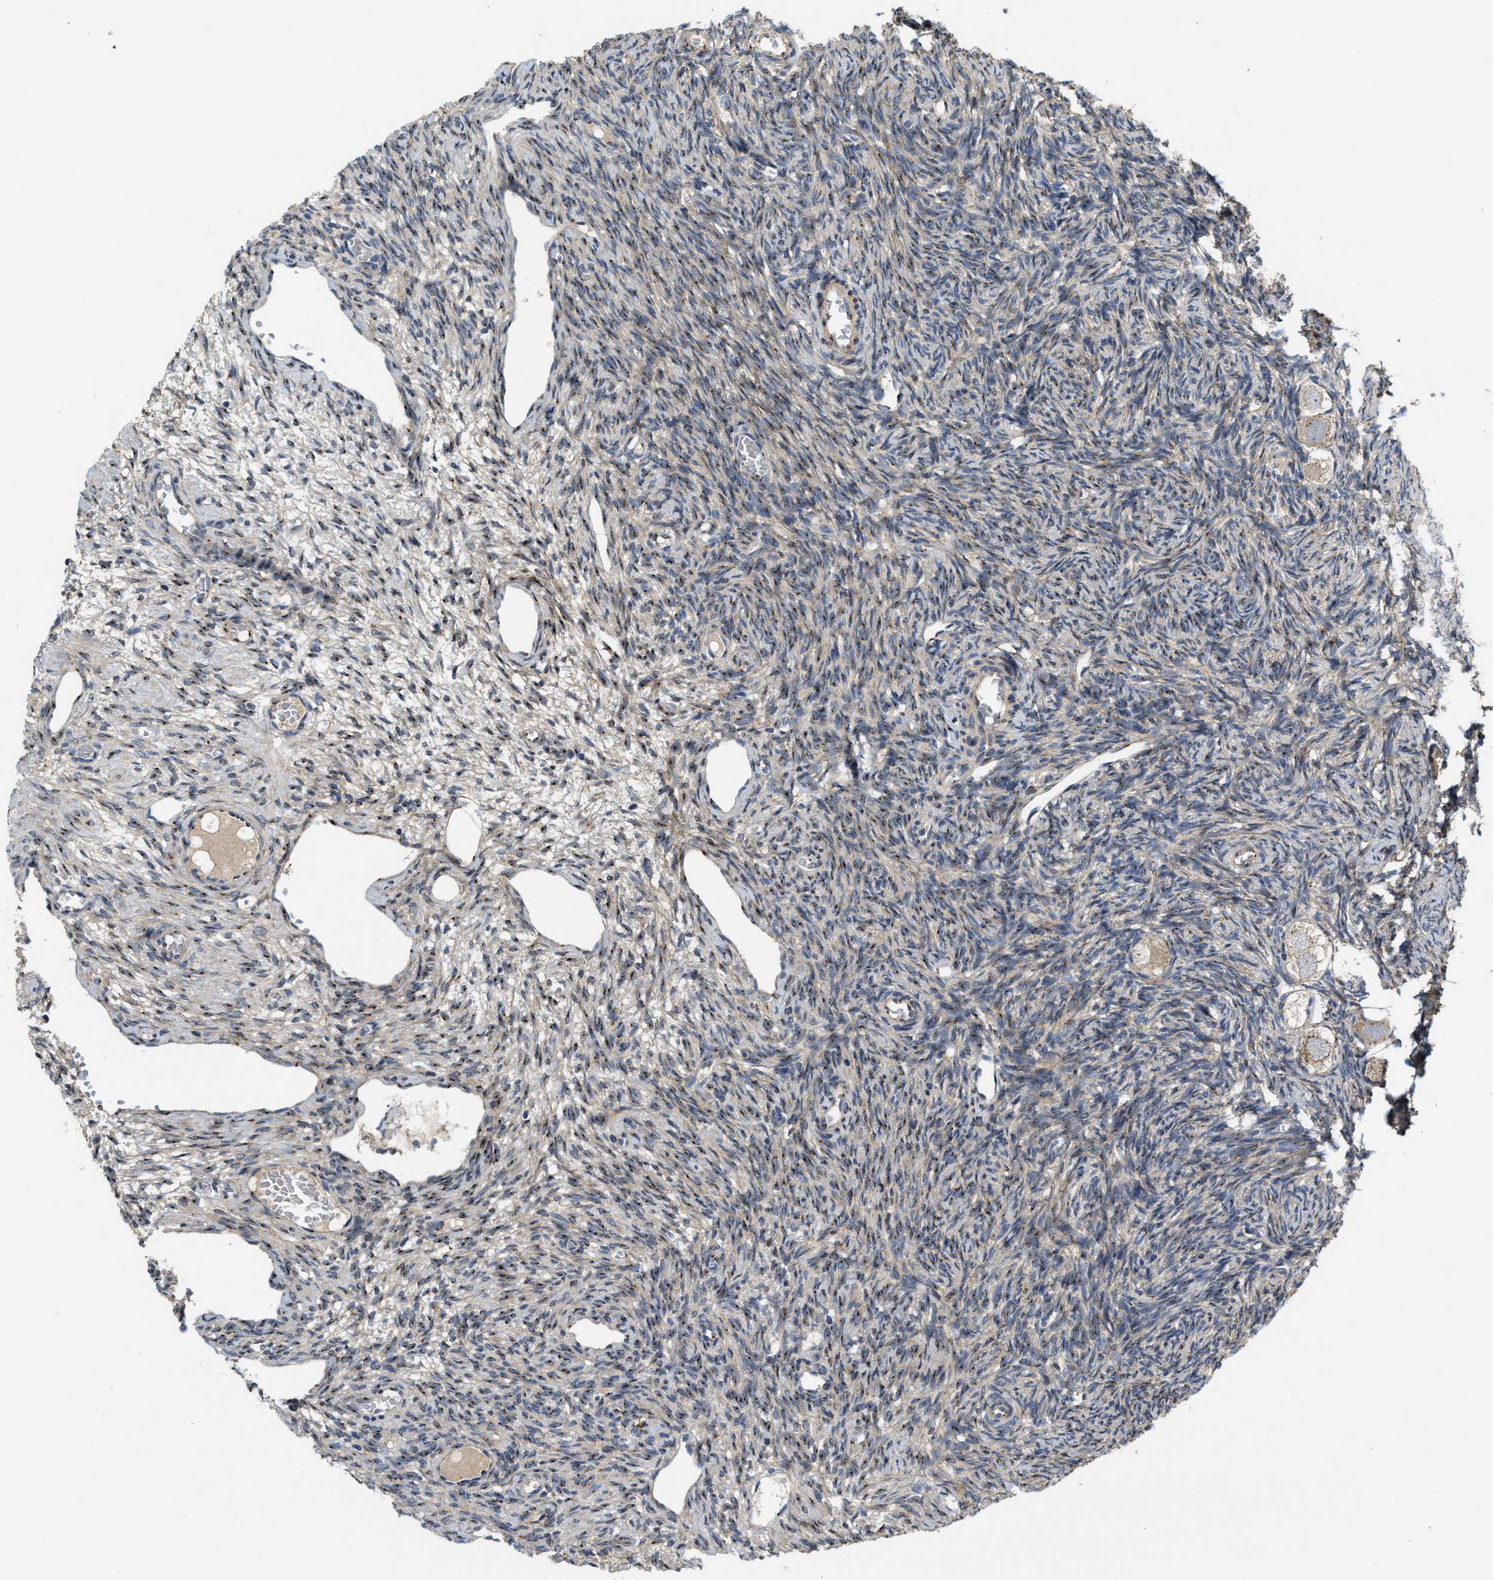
{"staining": {"intensity": "weak", "quantity": ">75%", "location": "cytoplasmic/membranous"}, "tissue": "ovary", "cell_type": "Follicle cells", "image_type": "normal", "snomed": [{"axis": "morphology", "description": "Normal tissue, NOS"}, {"axis": "topography", "description": "Ovary"}], "caption": "A high-resolution photomicrograph shows IHC staining of benign ovary, which shows weak cytoplasmic/membranous expression in about >75% of follicle cells.", "gene": "ZNF70", "patient": {"sex": "female", "age": 27}}